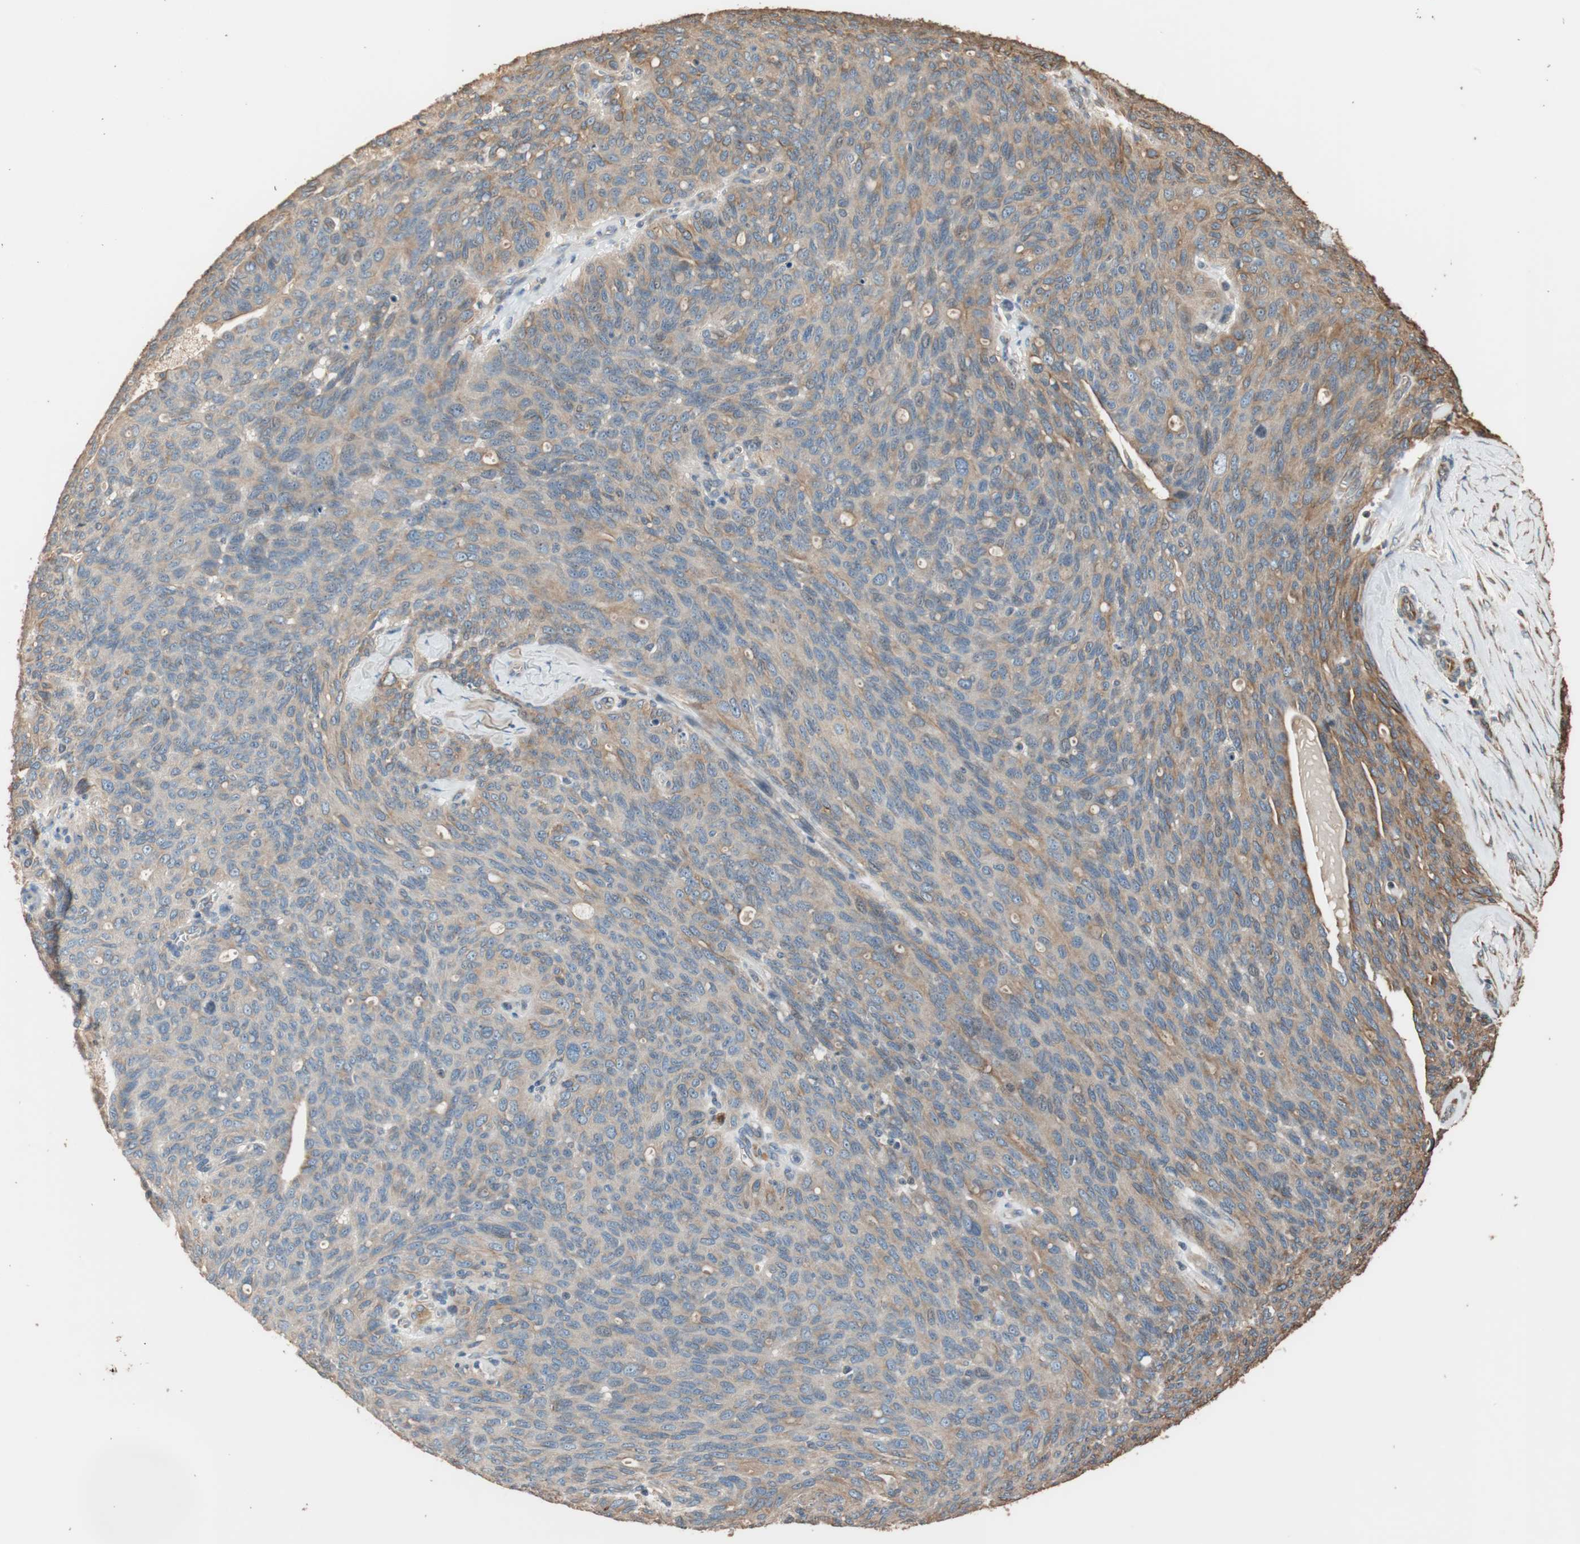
{"staining": {"intensity": "weak", "quantity": ">75%", "location": "cytoplasmic/membranous"}, "tissue": "ovarian cancer", "cell_type": "Tumor cells", "image_type": "cancer", "snomed": [{"axis": "morphology", "description": "Carcinoma, endometroid"}, {"axis": "topography", "description": "Ovary"}], "caption": "Immunohistochemistry (IHC) histopathology image of neoplastic tissue: human endometroid carcinoma (ovarian) stained using IHC exhibits low levels of weak protein expression localized specifically in the cytoplasmic/membranous of tumor cells, appearing as a cytoplasmic/membranous brown color.", "gene": "TUBB", "patient": {"sex": "female", "age": 60}}